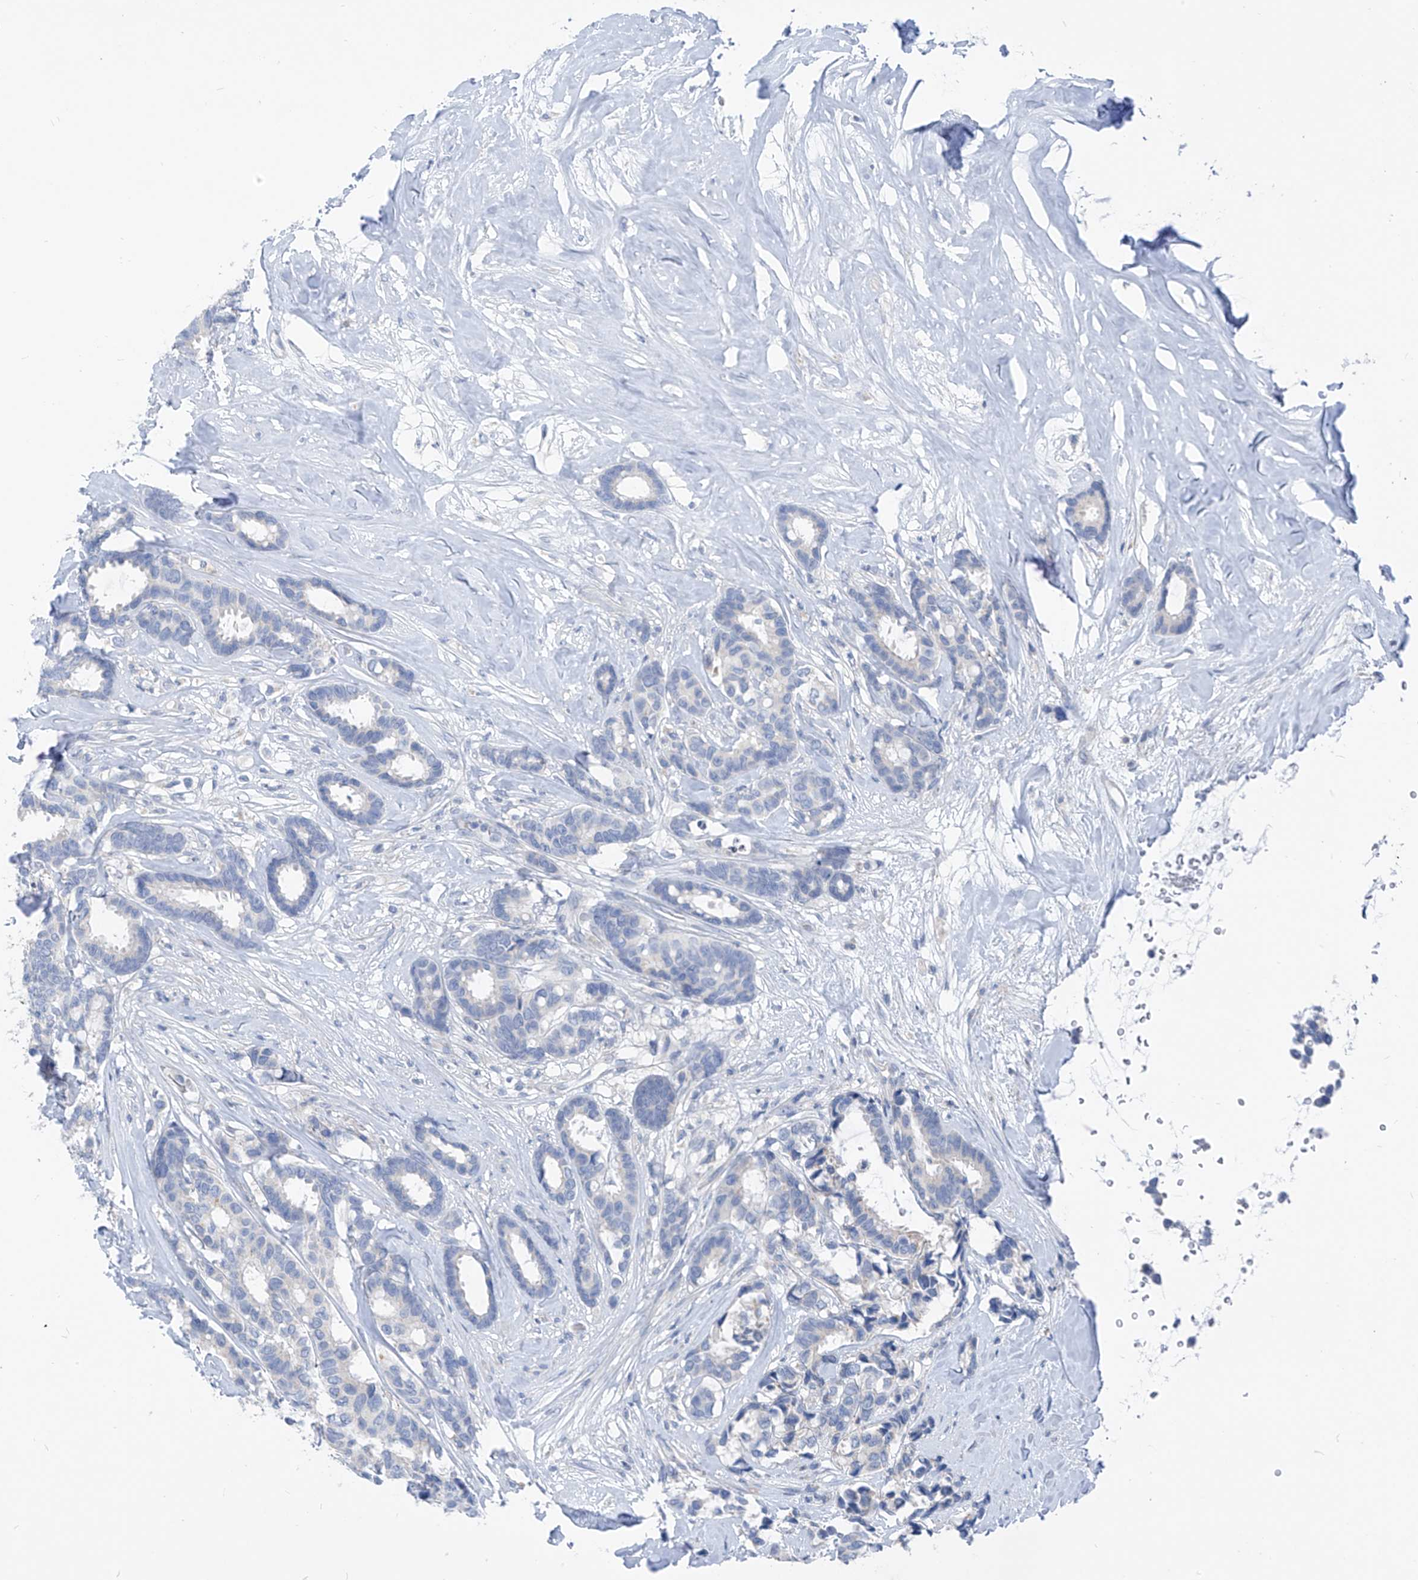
{"staining": {"intensity": "negative", "quantity": "none", "location": "none"}, "tissue": "breast cancer", "cell_type": "Tumor cells", "image_type": "cancer", "snomed": [{"axis": "morphology", "description": "Duct carcinoma"}, {"axis": "topography", "description": "Breast"}], "caption": "The immunohistochemistry photomicrograph has no significant expression in tumor cells of intraductal carcinoma (breast) tissue.", "gene": "LDAH", "patient": {"sex": "female", "age": 87}}